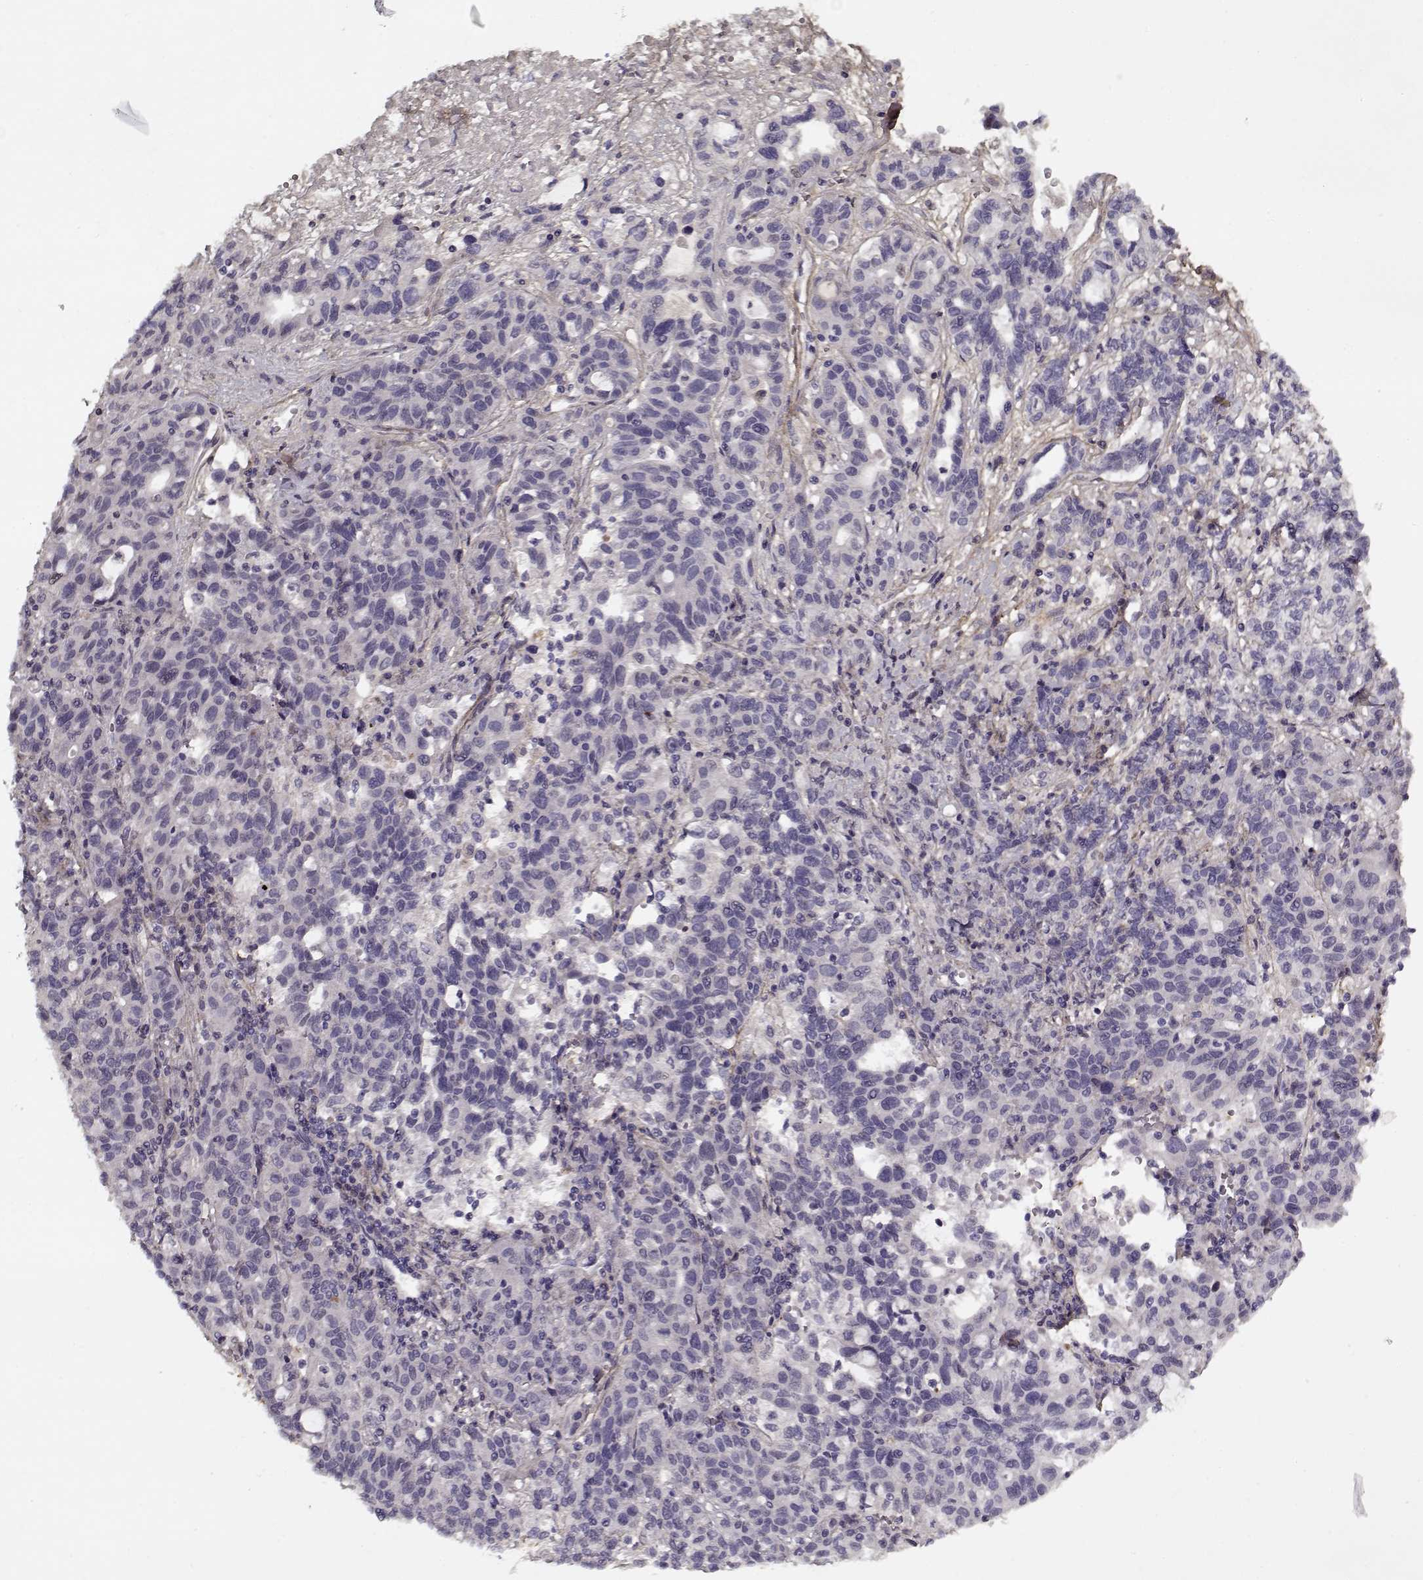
{"staining": {"intensity": "negative", "quantity": "none", "location": "none"}, "tissue": "liver cancer", "cell_type": "Tumor cells", "image_type": "cancer", "snomed": [{"axis": "morphology", "description": "Adenocarcinoma, NOS"}, {"axis": "morphology", "description": "Cholangiocarcinoma"}, {"axis": "topography", "description": "Liver"}], "caption": "Immunohistochemistry micrograph of neoplastic tissue: human liver cholangiocarcinoma stained with DAB (3,3'-diaminobenzidine) shows no significant protein staining in tumor cells.", "gene": "LUM", "patient": {"sex": "male", "age": 64}}